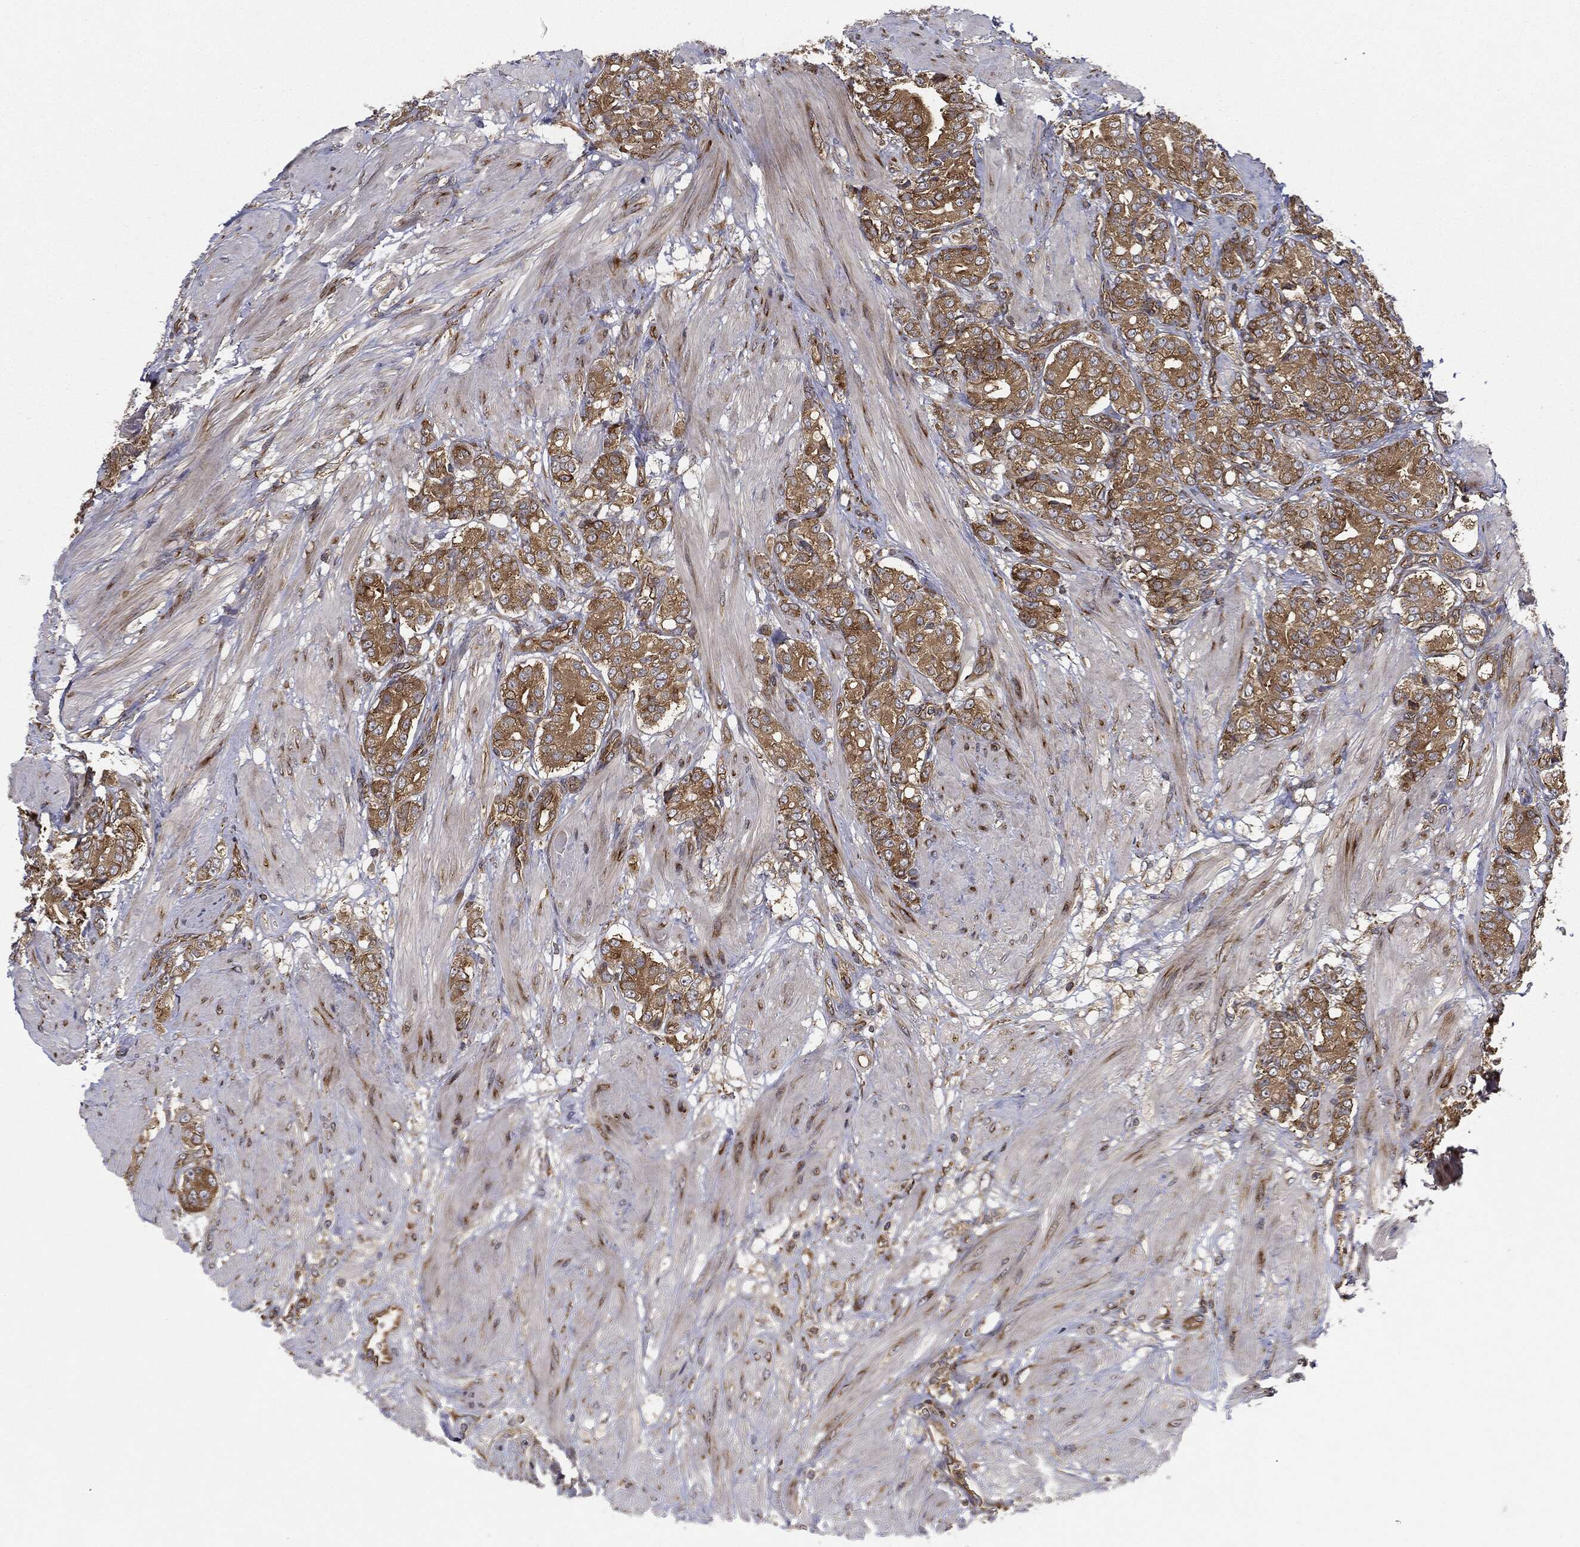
{"staining": {"intensity": "moderate", "quantity": ">75%", "location": "cytoplasmic/membranous"}, "tissue": "prostate cancer", "cell_type": "Tumor cells", "image_type": "cancer", "snomed": [{"axis": "morphology", "description": "Adenocarcinoma, NOS"}, {"axis": "topography", "description": "Prostate and seminal vesicle, NOS"}, {"axis": "topography", "description": "Prostate"}], "caption": "Approximately >75% of tumor cells in human prostate cancer demonstrate moderate cytoplasmic/membranous protein positivity as visualized by brown immunohistochemical staining.", "gene": "EIF2AK2", "patient": {"sex": "male", "age": 67}}